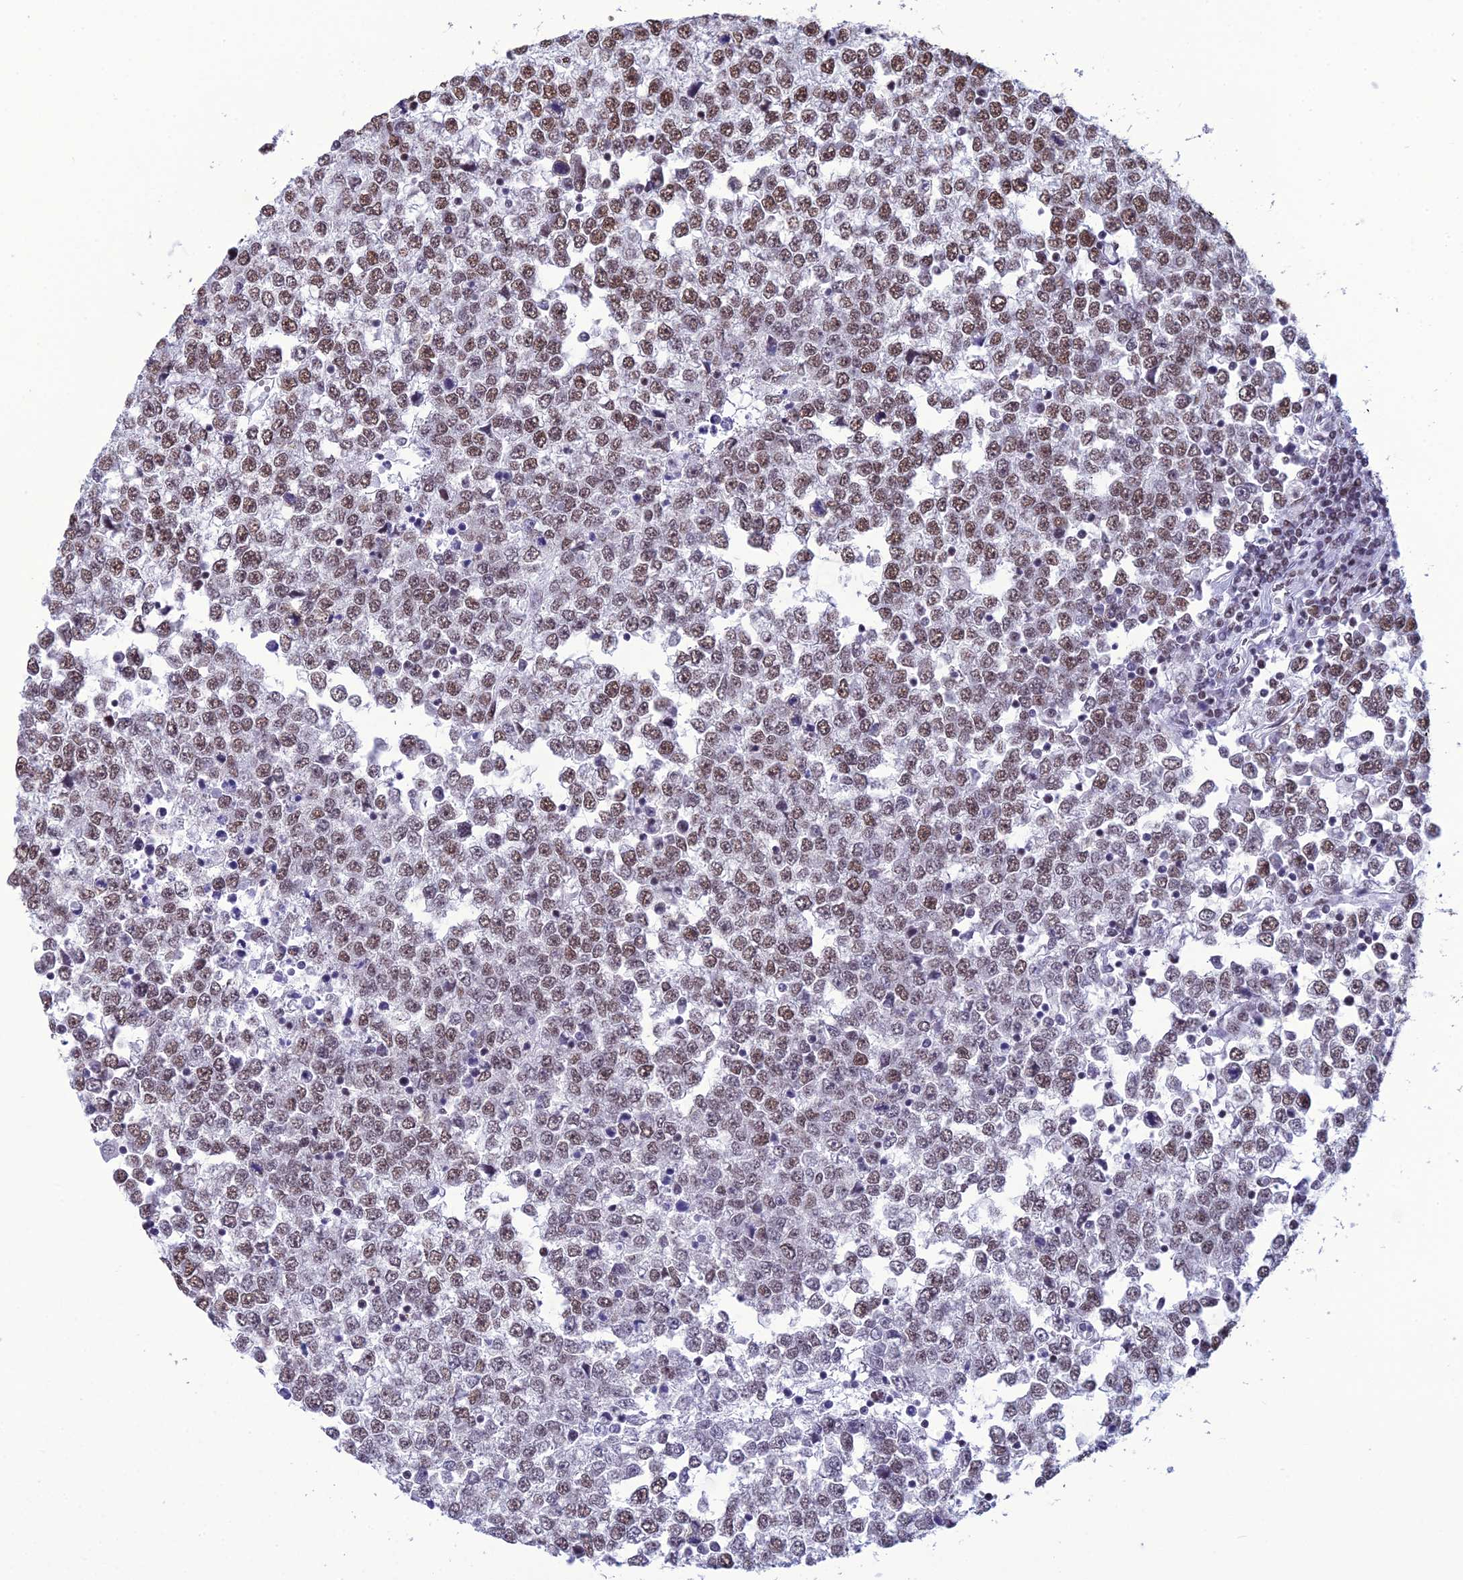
{"staining": {"intensity": "strong", "quantity": "25%-75%", "location": "nuclear"}, "tissue": "testis cancer", "cell_type": "Tumor cells", "image_type": "cancer", "snomed": [{"axis": "morphology", "description": "Seminoma, NOS"}, {"axis": "topography", "description": "Testis"}], "caption": "Tumor cells exhibit high levels of strong nuclear positivity in approximately 25%-75% of cells in testis seminoma.", "gene": "PRAMEF12", "patient": {"sex": "male", "age": 65}}